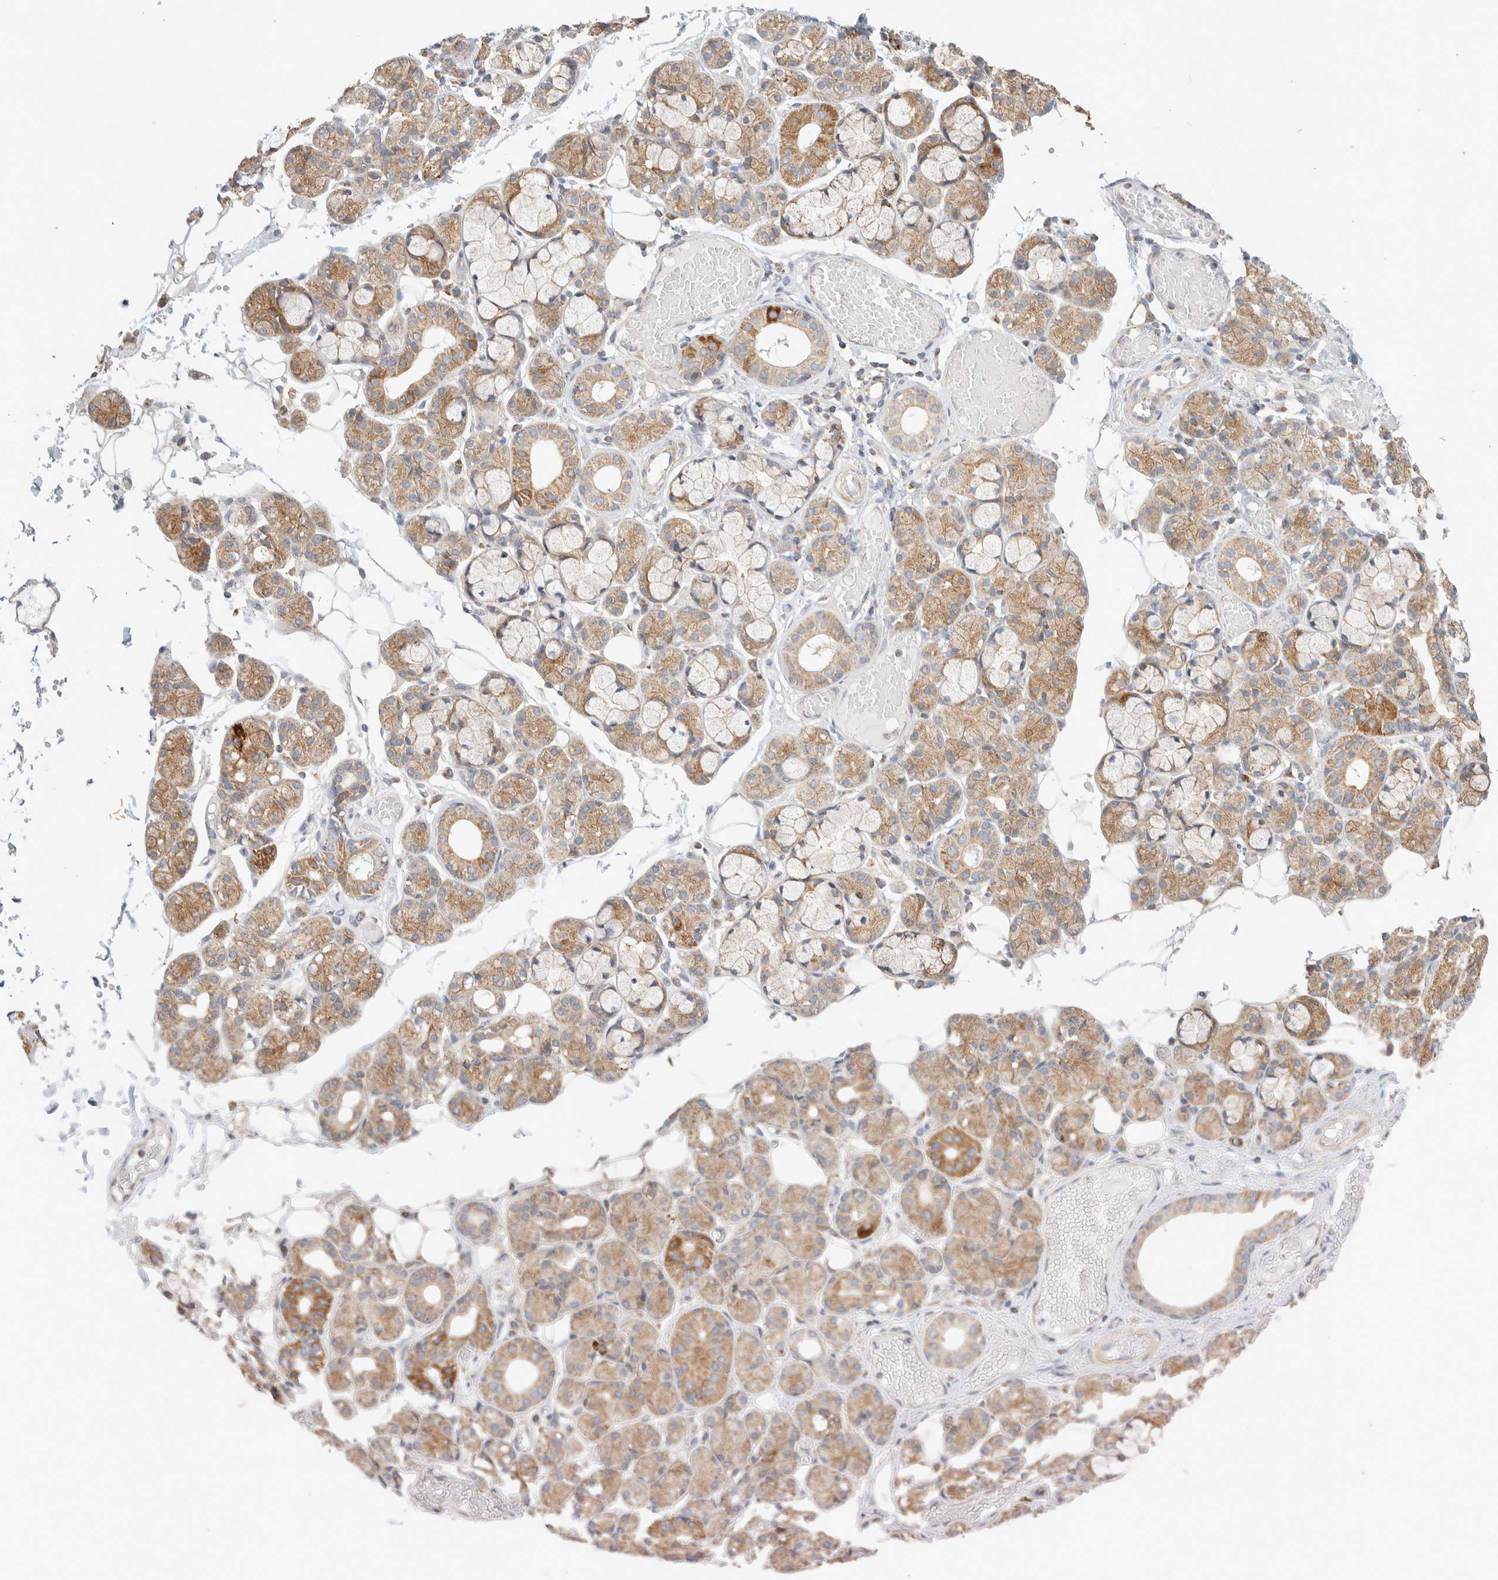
{"staining": {"intensity": "moderate", "quantity": ">75%", "location": "cytoplasmic/membranous"}, "tissue": "salivary gland", "cell_type": "Glandular cells", "image_type": "normal", "snomed": [{"axis": "morphology", "description": "Normal tissue, NOS"}, {"axis": "topography", "description": "Salivary gland"}], "caption": "This photomicrograph demonstrates immunohistochemistry (IHC) staining of normal human salivary gland, with medium moderate cytoplasmic/membranous expression in approximately >75% of glandular cells.", "gene": "MRM3", "patient": {"sex": "male", "age": 63}}